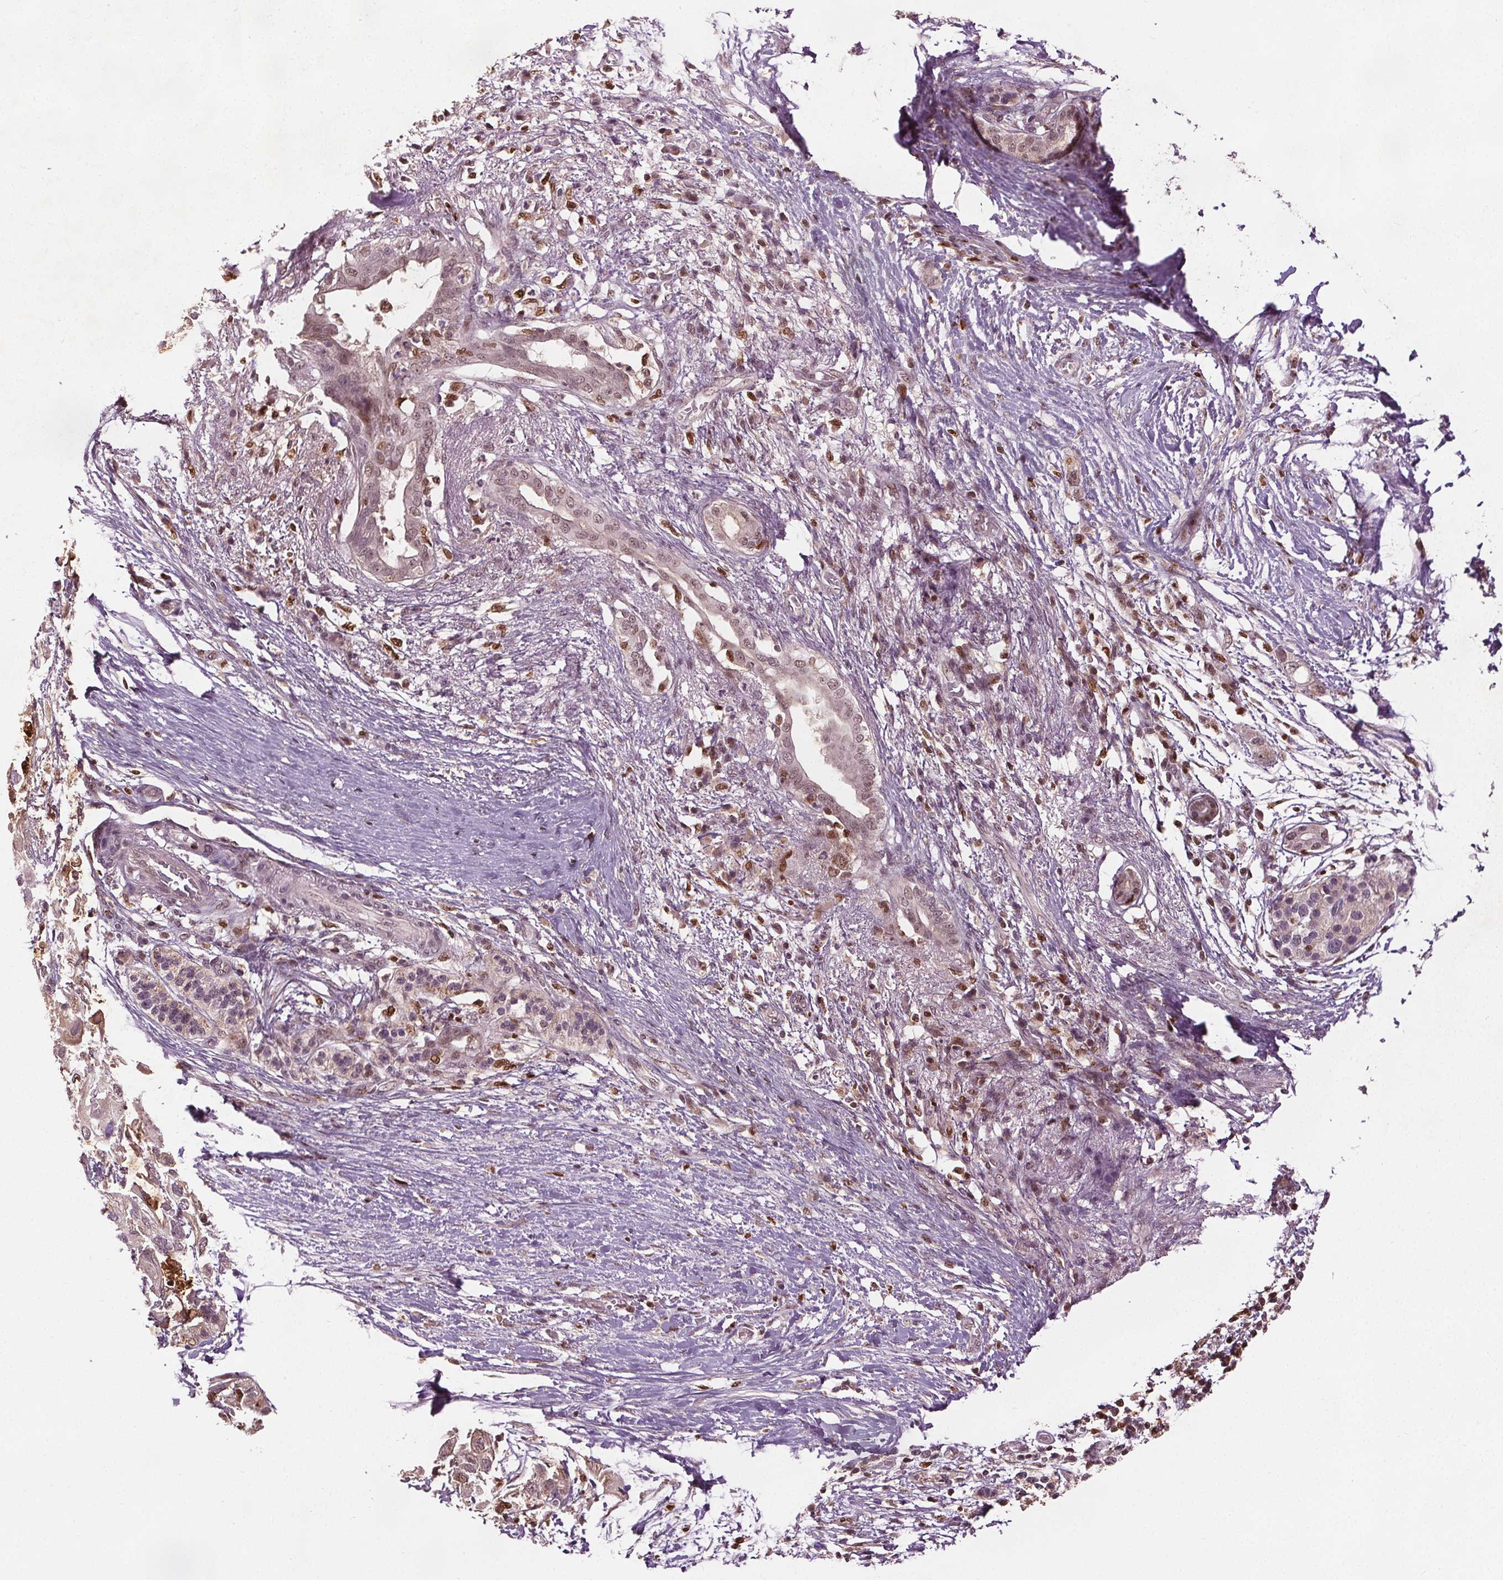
{"staining": {"intensity": "weak", "quantity": ">75%", "location": "cytoplasmic/membranous,nuclear"}, "tissue": "pancreatic cancer", "cell_type": "Tumor cells", "image_type": "cancer", "snomed": [{"axis": "morphology", "description": "Adenocarcinoma, NOS"}, {"axis": "topography", "description": "Pancreas"}], "caption": "Weak cytoplasmic/membranous and nuclear protein positivity is seen in about >75% of tumor cells in pancreatic adenocarcinoma.", "gene": "DDX11", "patient": {"sex": "female", "age": 72}}